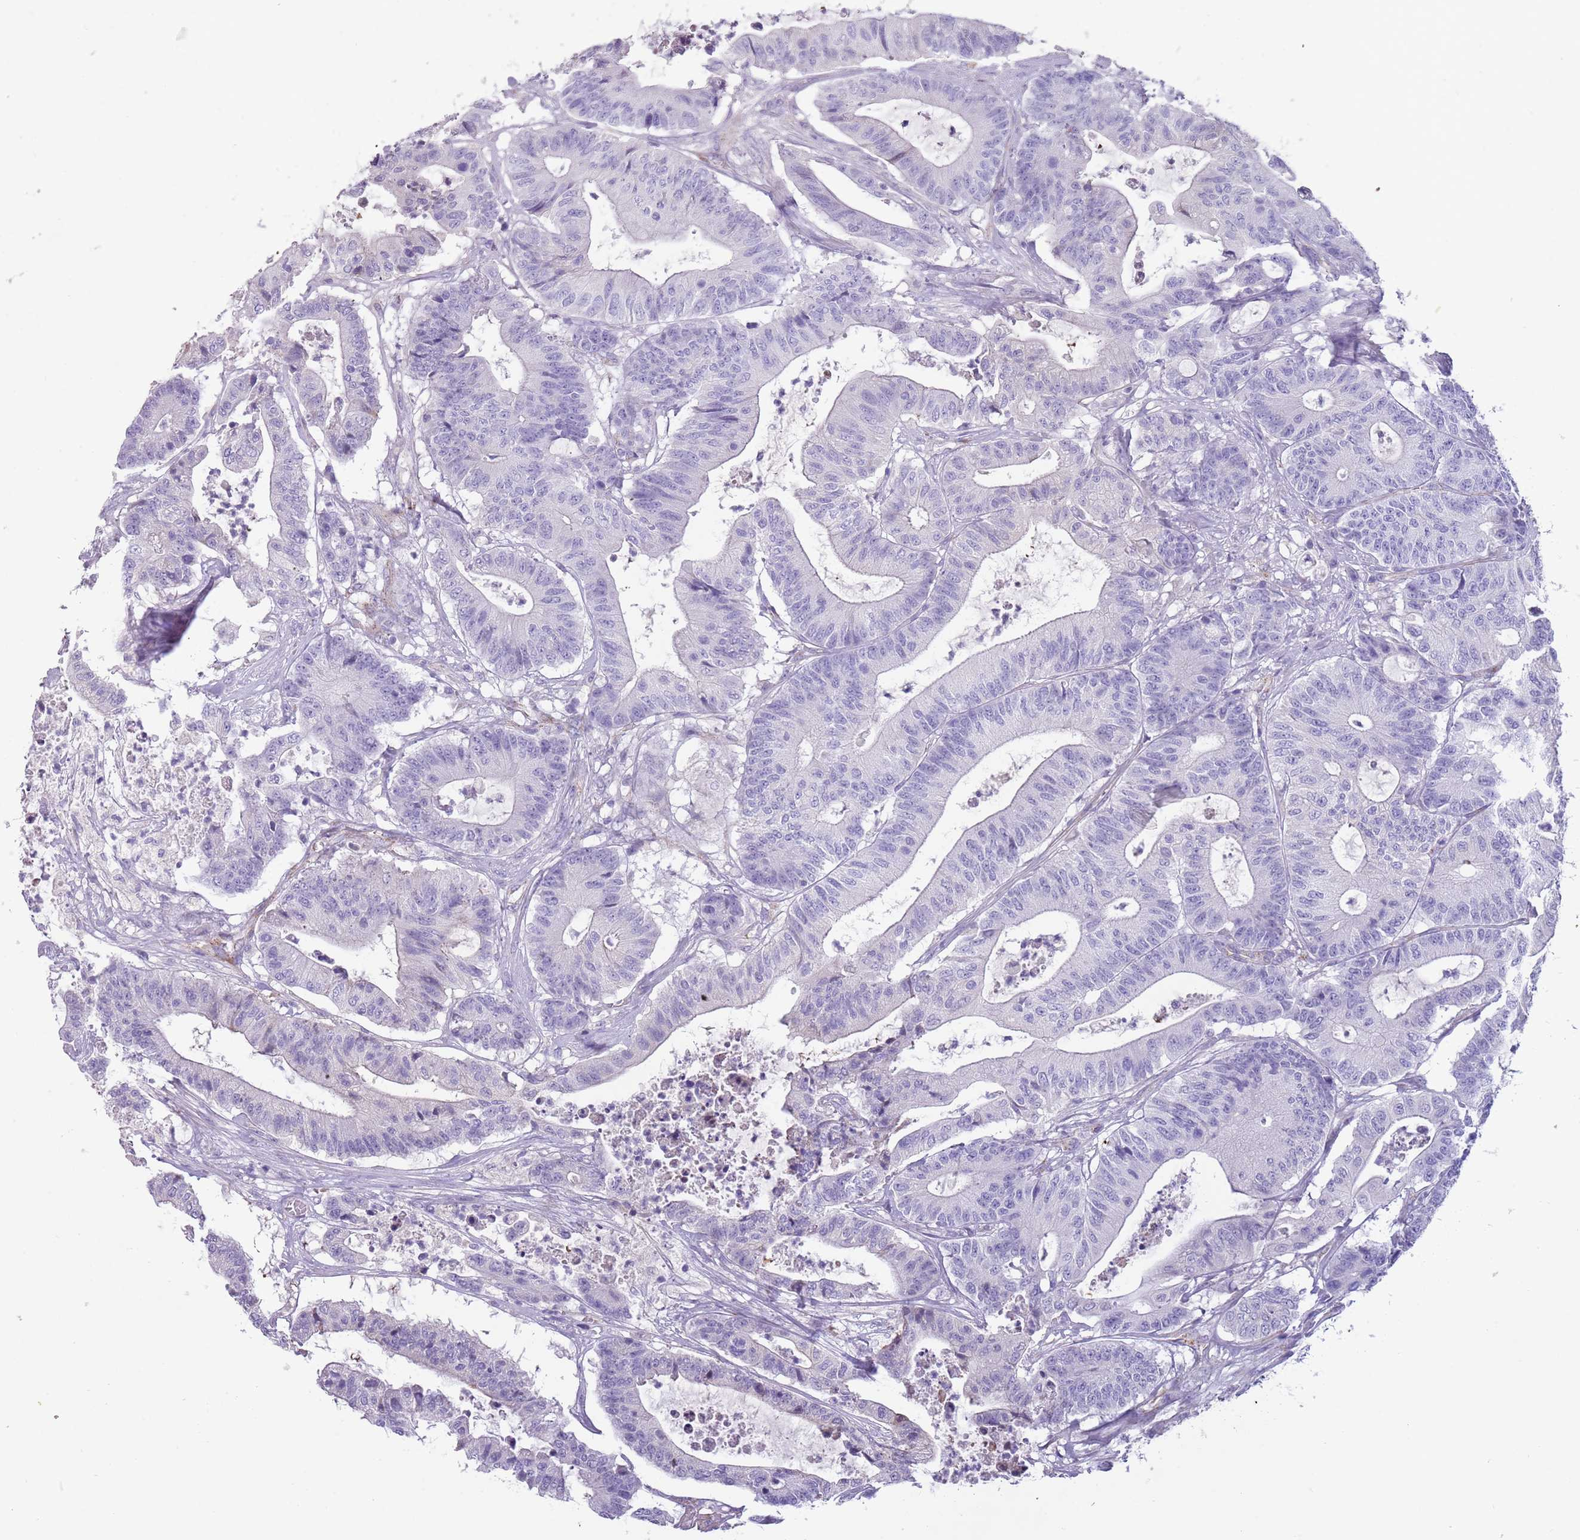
{"staining": {"intensity": "negative", "quantity": "none", "location": "none"}, "tissue": "colorectal cancer", "cell_type": "Tumor cells", "image_type": "cancer", "snomed": [{"axis": "morphology", "description": "Adenocarcinoma, NOS"}, {"axis": "topography", "description": "Colon"}], "caption": "Immunohistochemistry (IHC) image of adenocarcinoma (colorectal) stained for a protein (brown), which displays no expression in tumor cells.", "gene": "RNF222", "patient": {"sex": "female", "age": 84}}